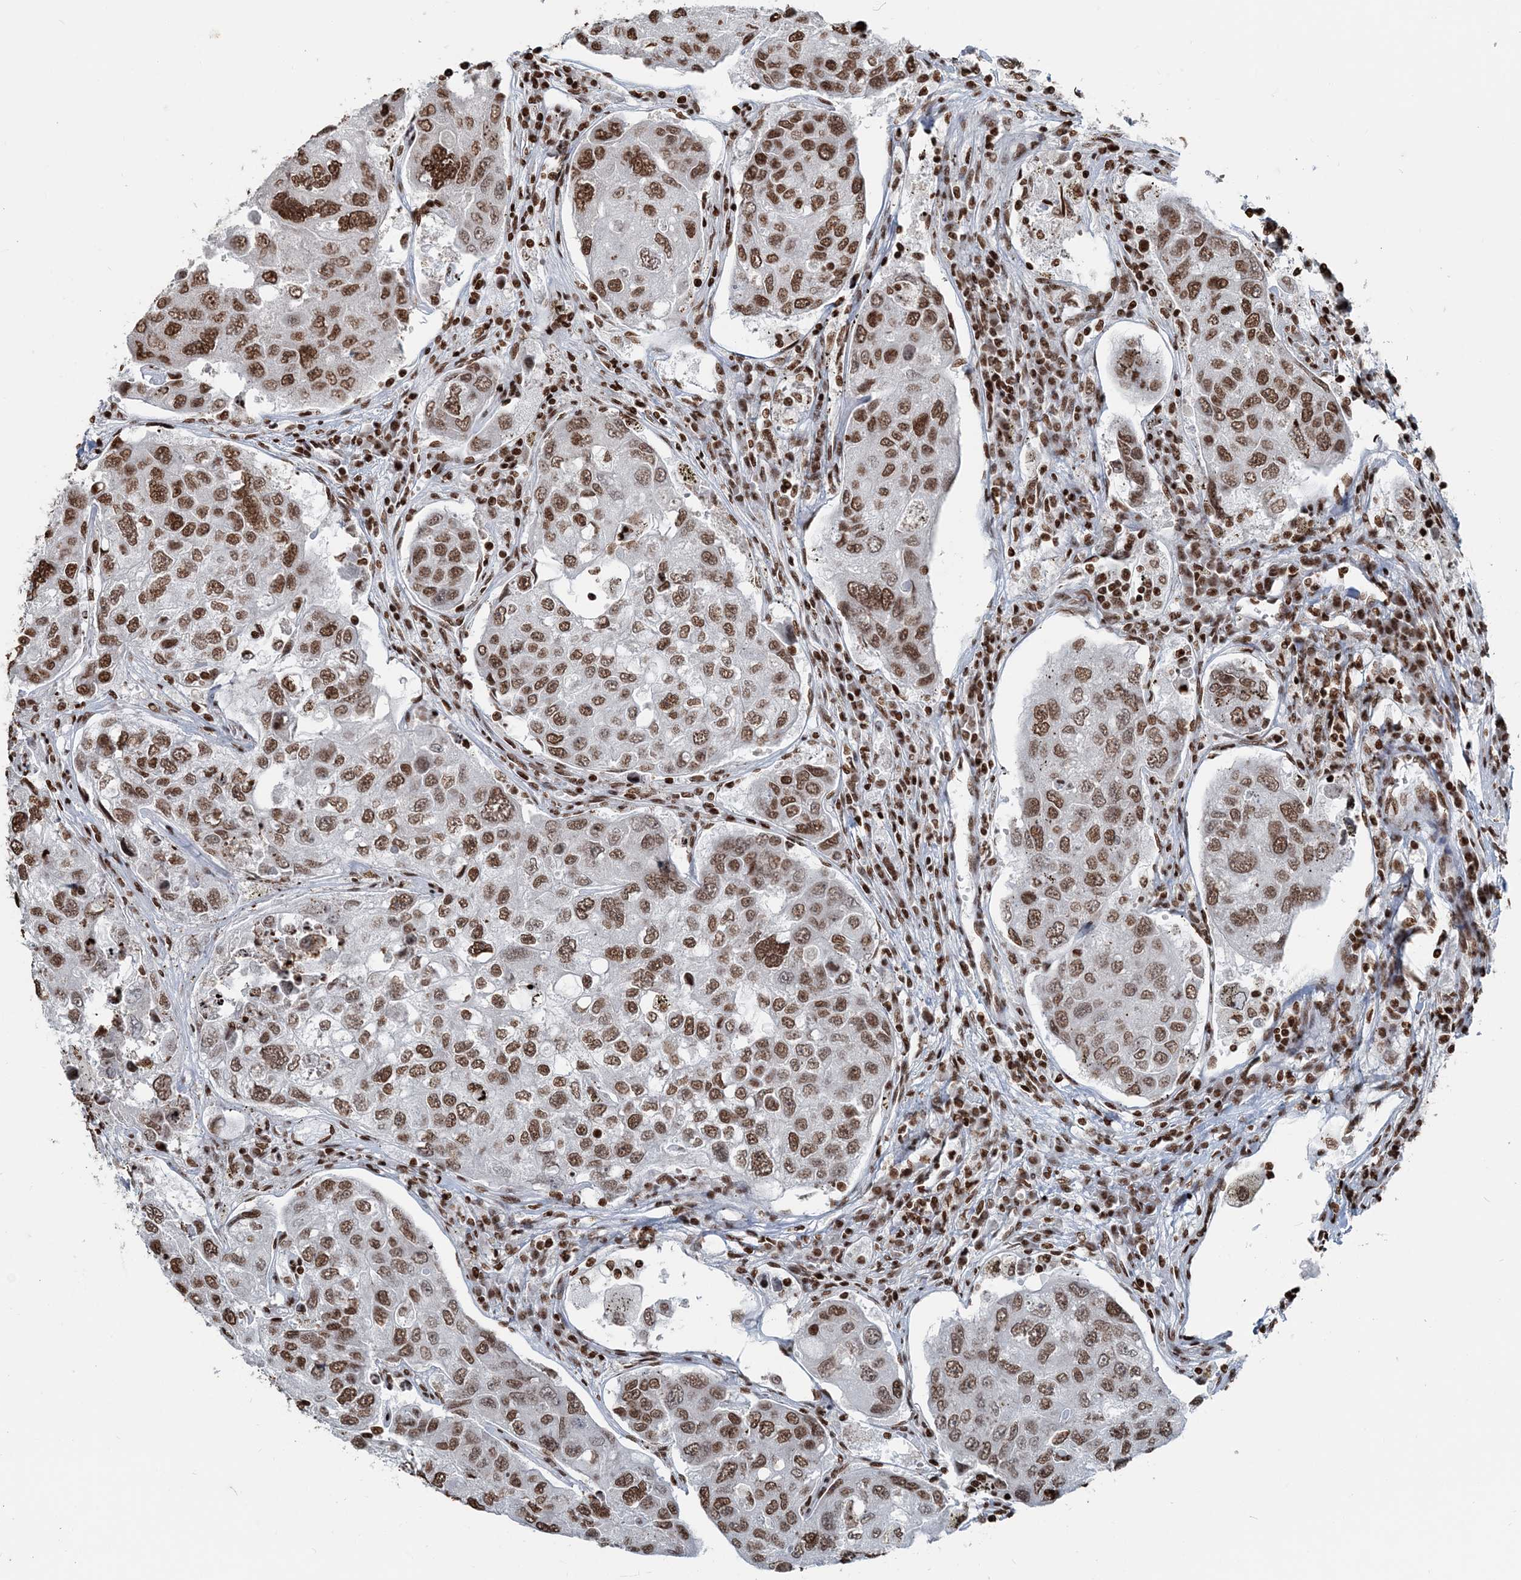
{"staining": {"intensity": "moderate", "quantity": ">75%", "location": "nuclear"}, "tissue": "urothelial cancer", "cell_type": "Tumor cells", "image_type": "cancer", "snomed": [{"axis": "morphology", "description": "Urothelial carcinoma, High grade"}, {"axis": "topography", "description": "Lymph node"}, {"axis": "topography", "description": "Urinary bladder"}], "caption": "IHC histopathology image of urothelial carcinoma (high-grade) stained for a protein (brown), which displays medium levels of moderate nuclear expression in approximately >75% of tumor cells.", "gene": "H3-3B", "patient": {"sex": "male", "age": 51}}